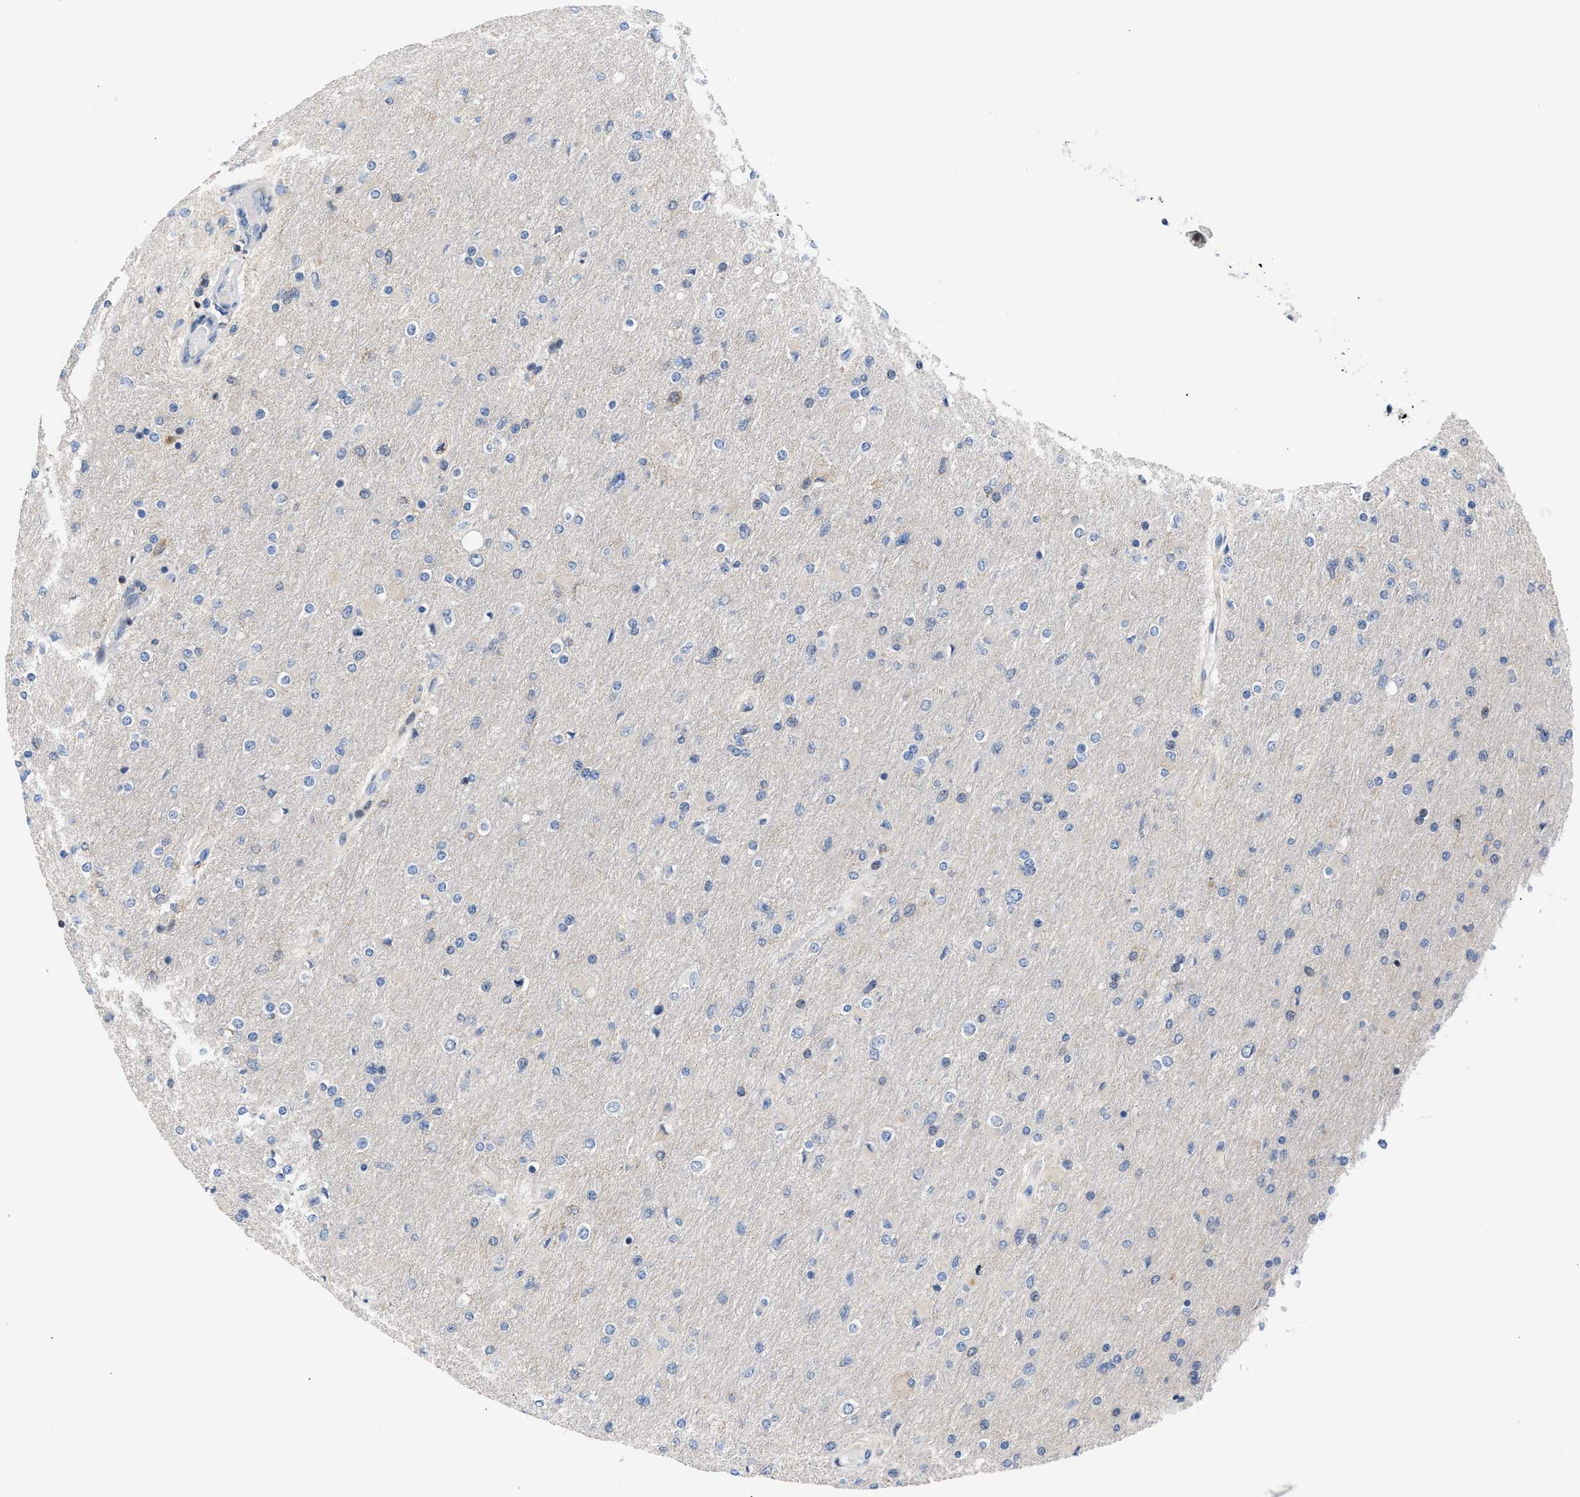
{"staining": {"intensity": "negative", "quantity": "none", "location": "none"}, "tissue": "glioma", "cell_type": "Tumor cells", "image_type": "cancer", "snomed": [{"axis": "morphology", "description": "Glioma, malignant, High grade"}, {"axis": "topography", "description": "Cerebral cortex"}], "caption": "DAB immunohistochemical staining of human glioma reveals no significant staining in tumor cells.", "gene": "ATP9A", "patient": {"sex": "female", "age": 36}}